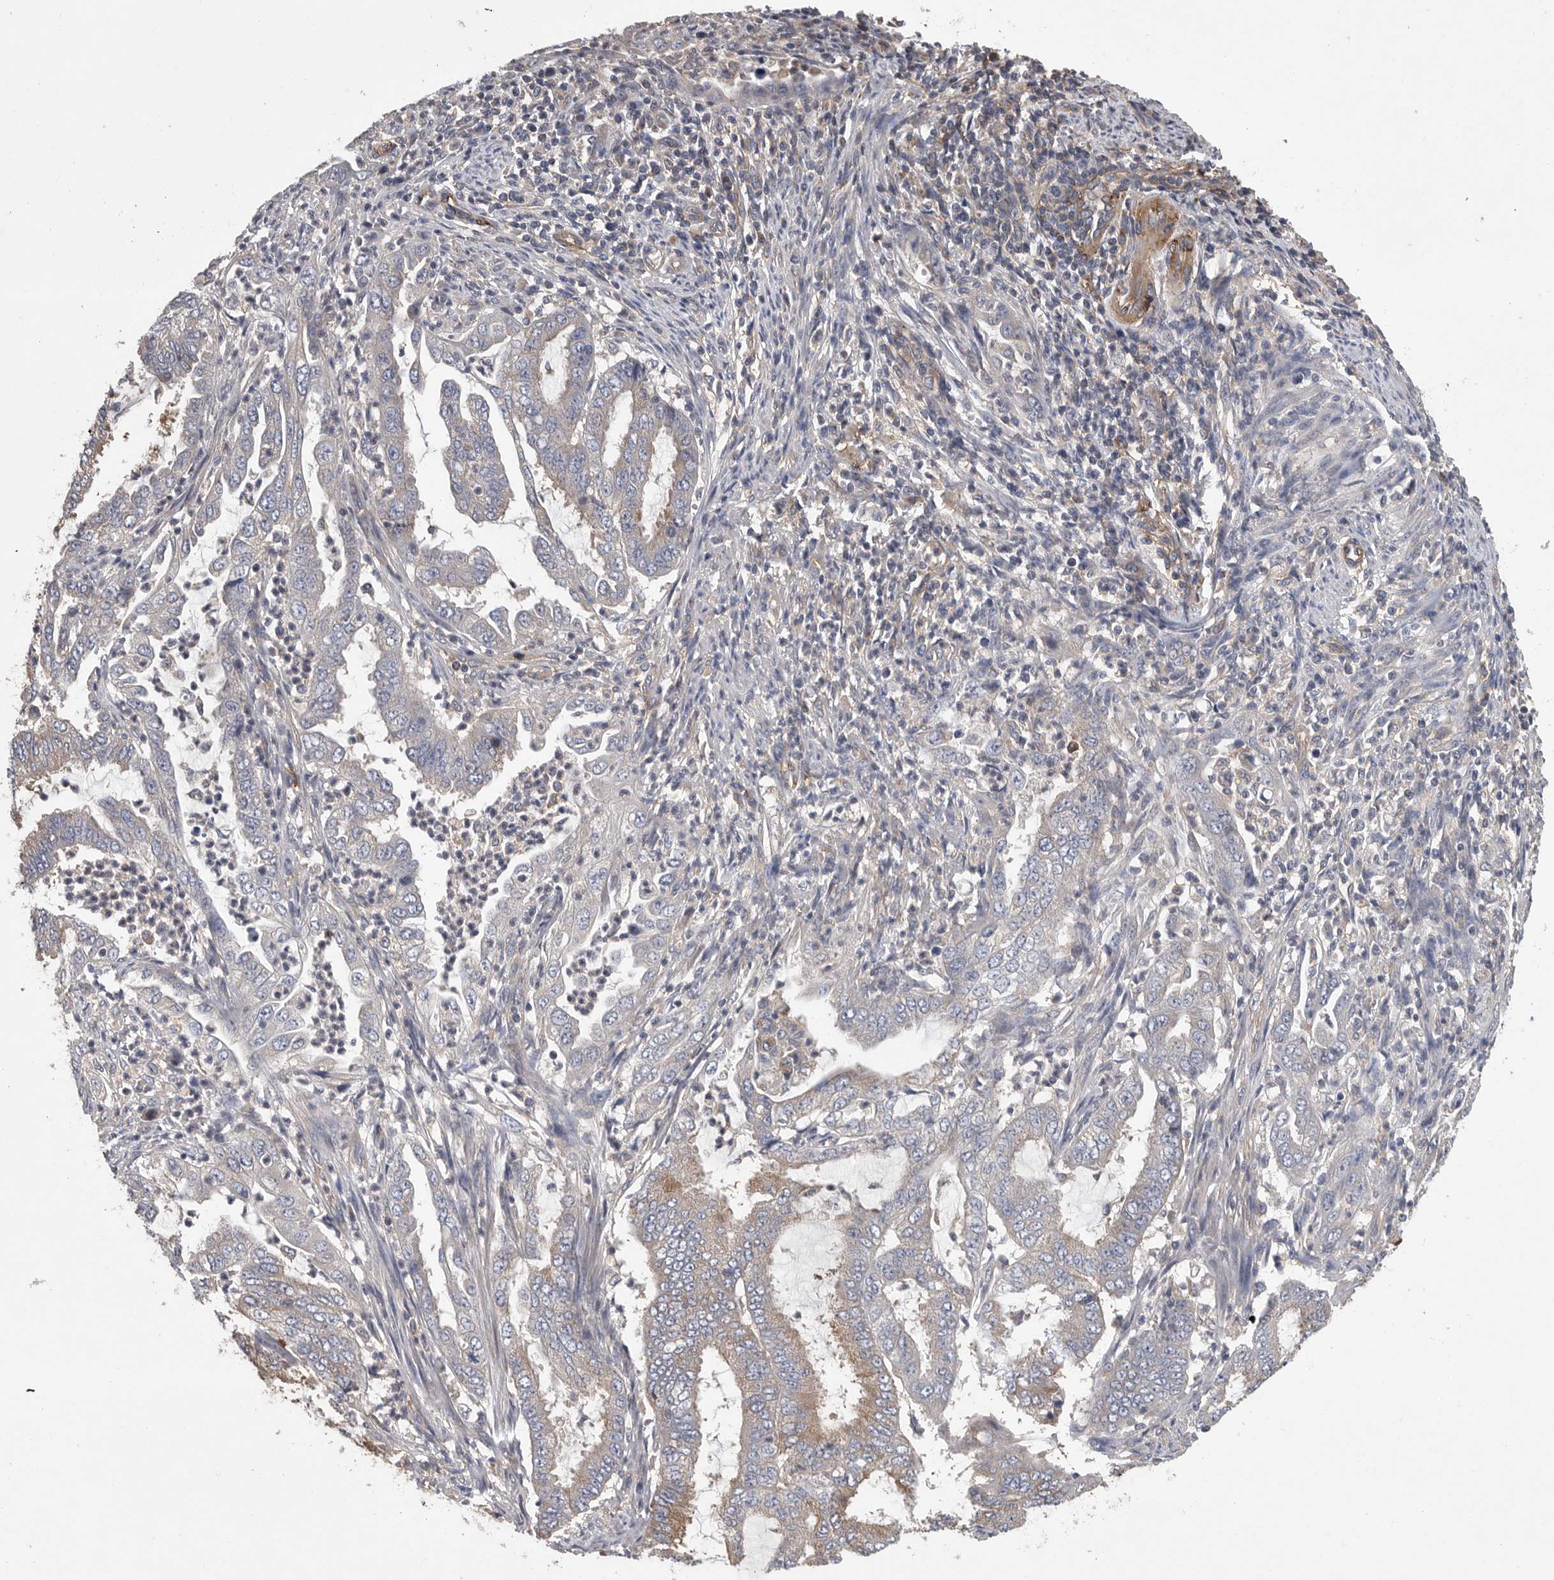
{"staining": {"intensity": "moderate", "quantity": "25%-75%", "location": "cytoplasmic/membranous"}, "tissue": "endometrial cancer", "cell_type": "Tumor cells", "image_type": "cancer", "snomed": [{"axis": "morphology", "description": "Adenocarcinoma, NOS"}, {"axis": "topography", "description": "Endometrium"}], "caption": "Moderate cytoplasmic/membranous positivity for a protein is seen in about 25%-75% of tumor cells of endometrial cancer (adenocarcinoma) using immunohistochemistry.", "gene": "OXR1", "patient": {"sex": "female", "age": 51}}